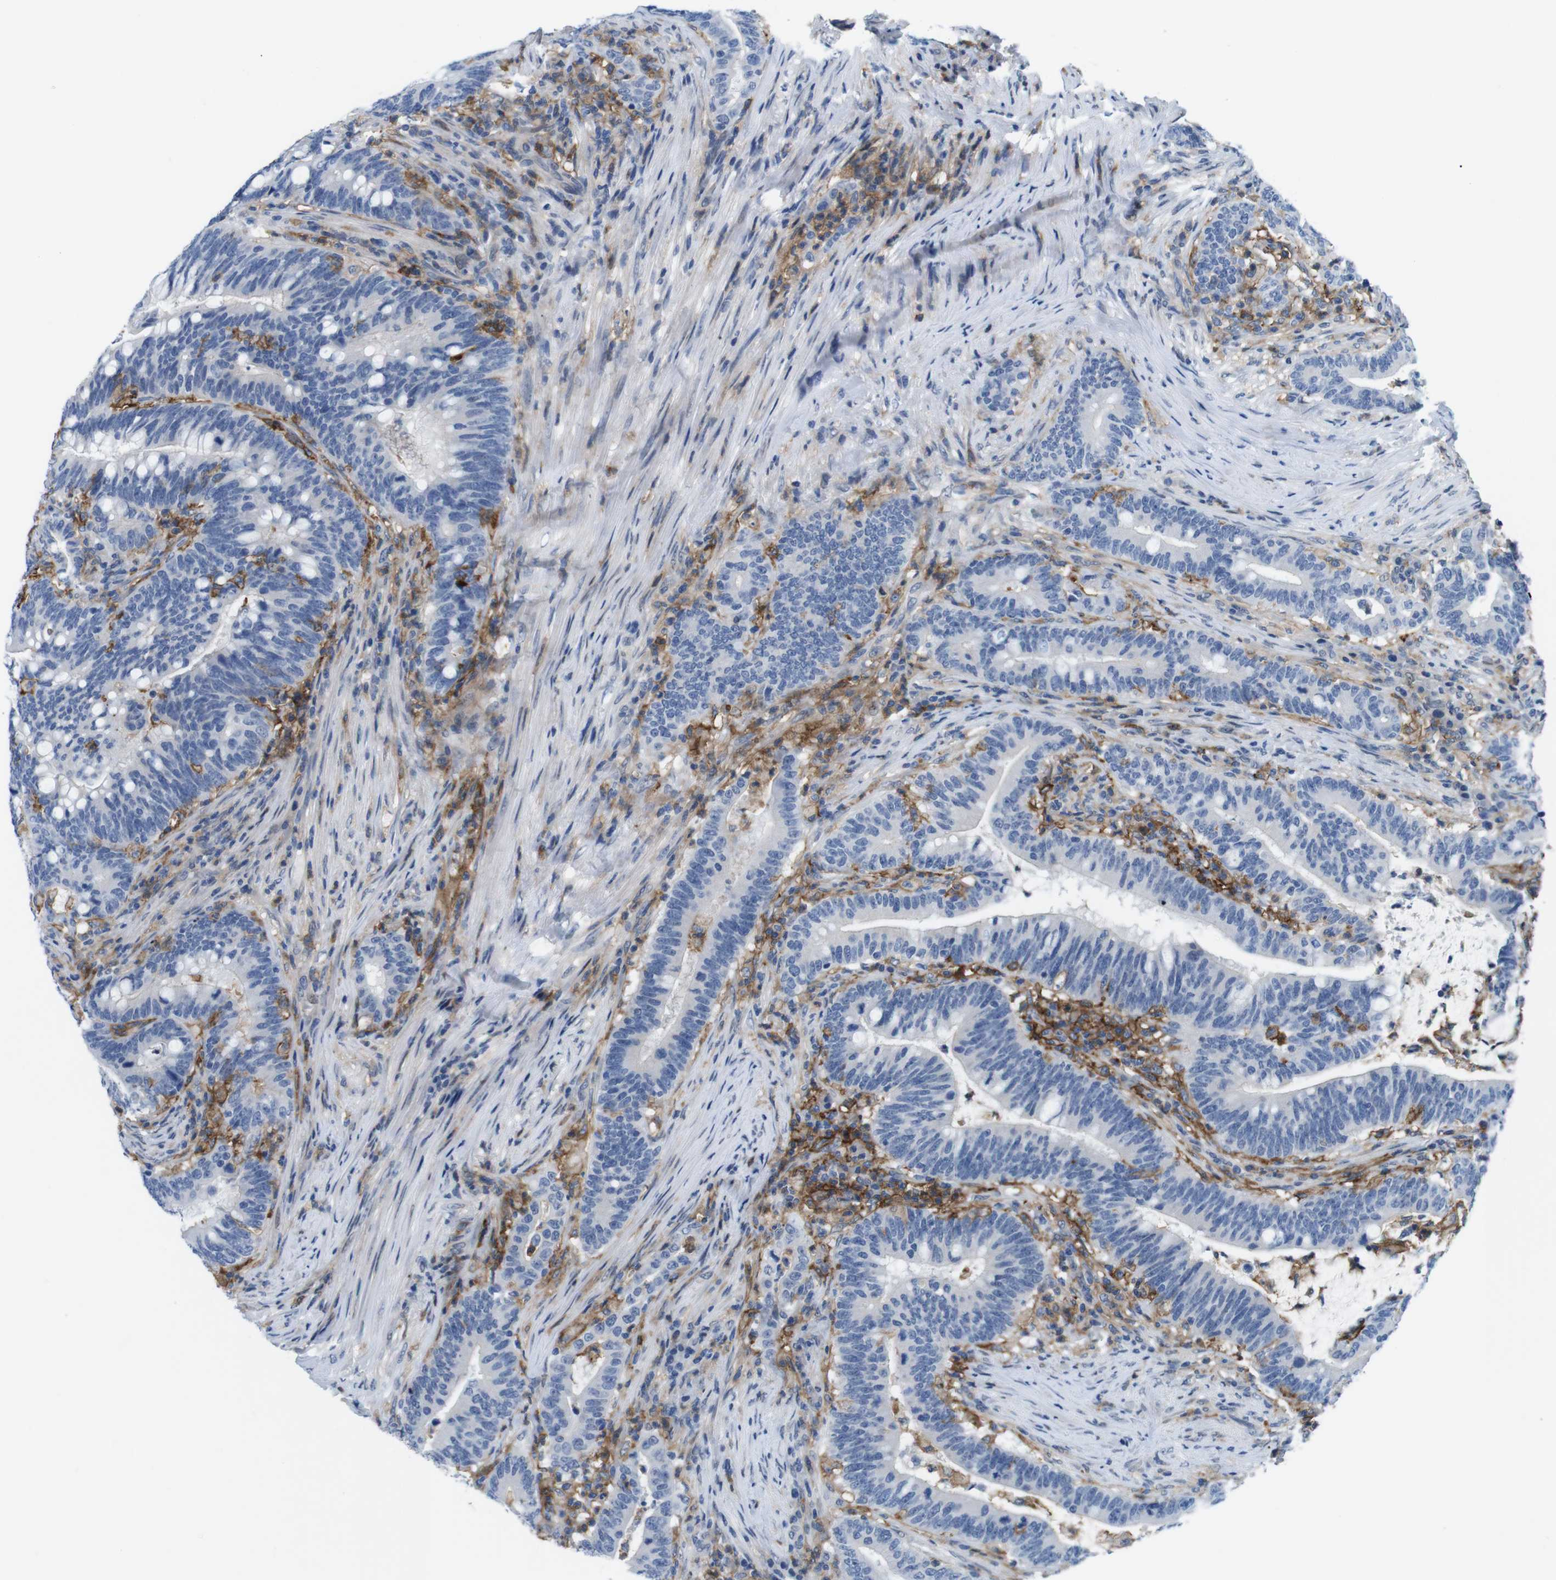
{"staining": {"intensity": "negative", "quantity": "none", "location": "none"}, "tissue": "colorectal cancer", "cell_type": "Tumor cells", "image_type": "cancer", "snomed": [{"axis": "morphology", "description": "Normal tissue, NOS"}, {"axis": "morphology", "description": "Adenocarcinoma, NOS"}, {"axis": "topography", "description": "Colon"}], "caption": "There is no significant positivity in tumor cells of colorectal adenocarcinoma.", "gene": "CD300C", "patient": {"sex": "female", "age": 66}}